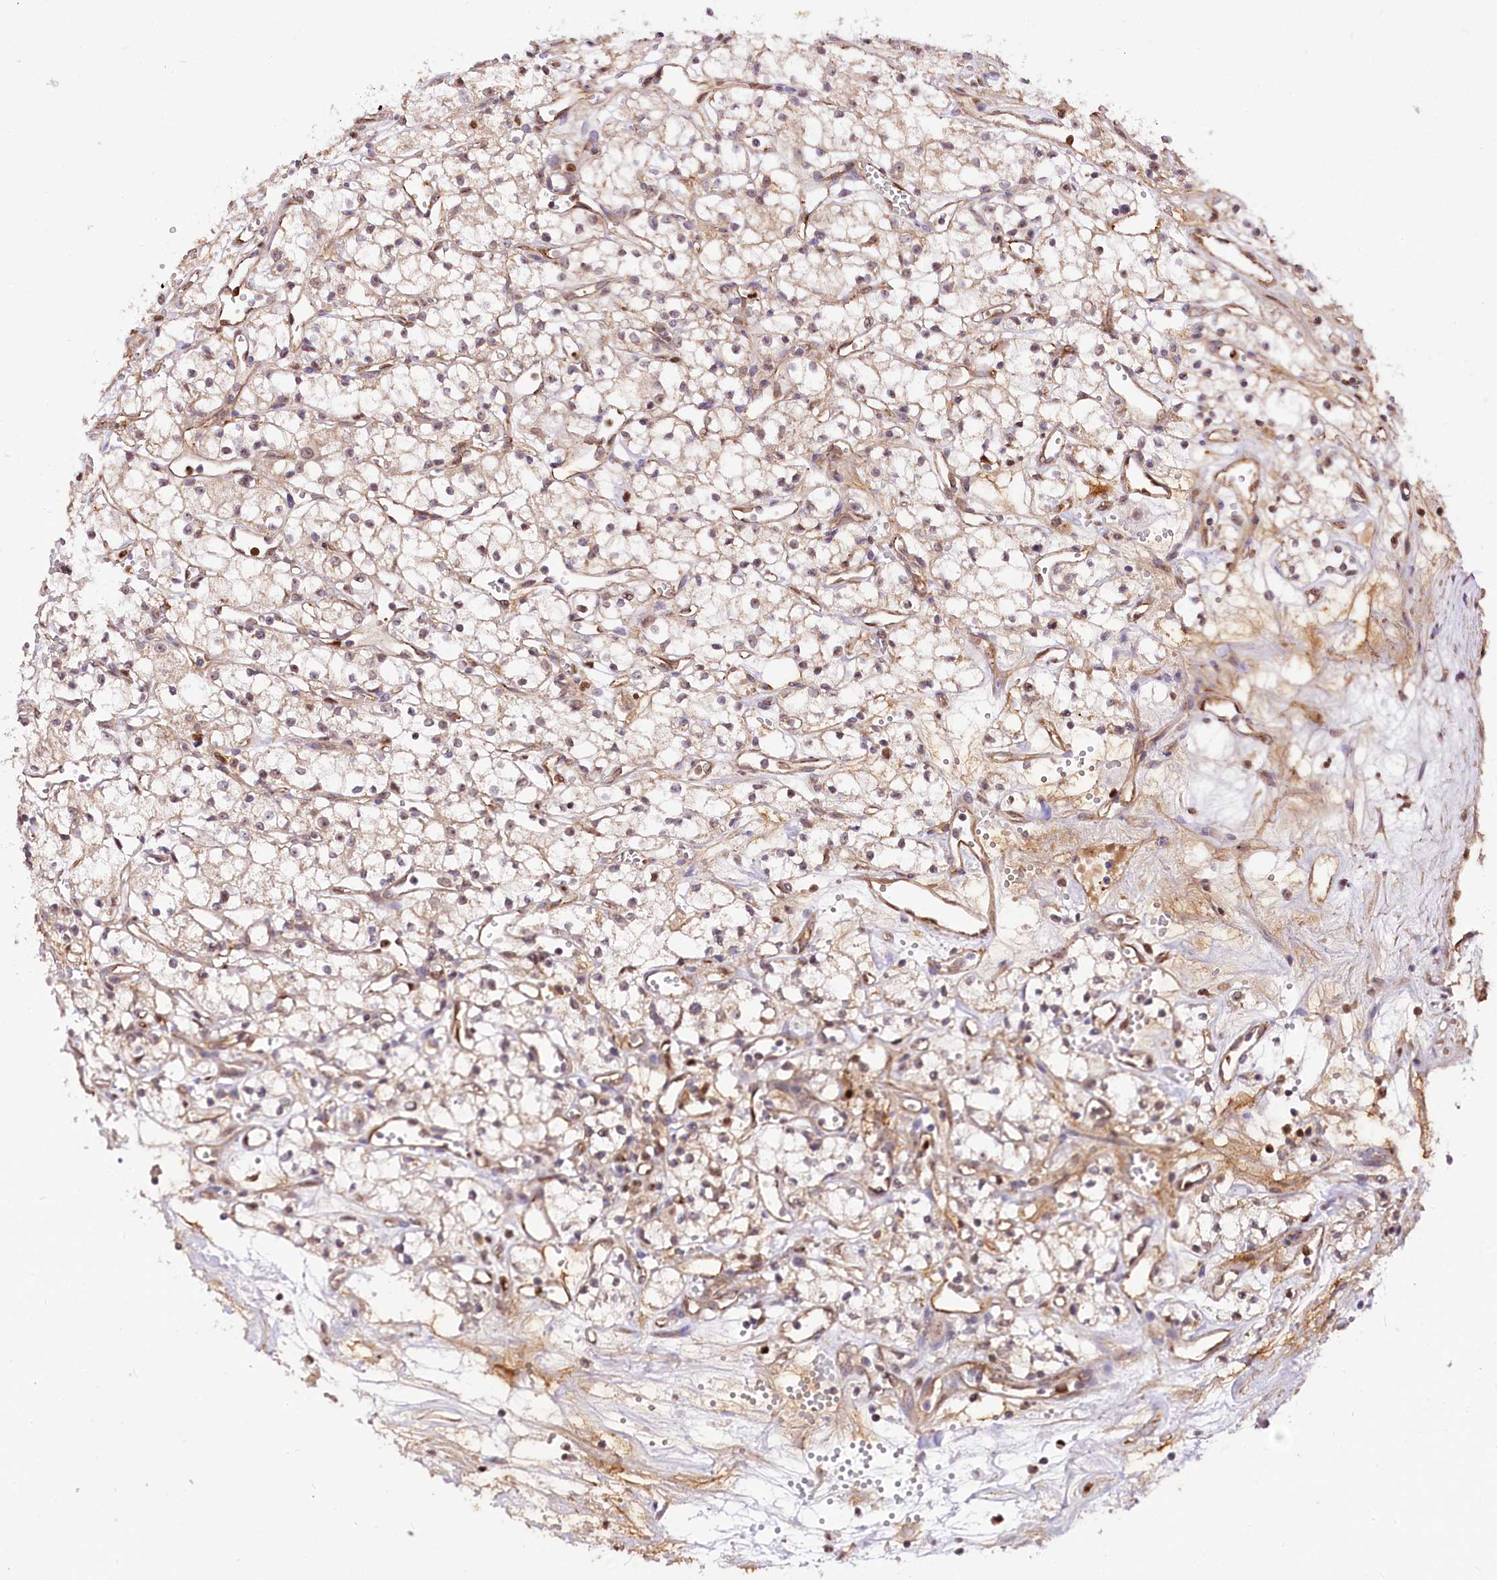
{"staining": {"intensity": "negative", "quantity": "none", "location": "none"}, "tissue": "renal cancer", "cell_type": "Tumor cells", "image_type": "cancer", "snomed": [{"axis": "morphology", "description": "Adenocarcinoma, NOS"}, {"axis": "topography", "description": "Kidney"}], "caption": "Human renal cancer stained for a protein using immunohistochemistry demonstrates no expression in tumor cells.", "gene": "GNL3L", "patient": {"sex": "male", "age": 59}}